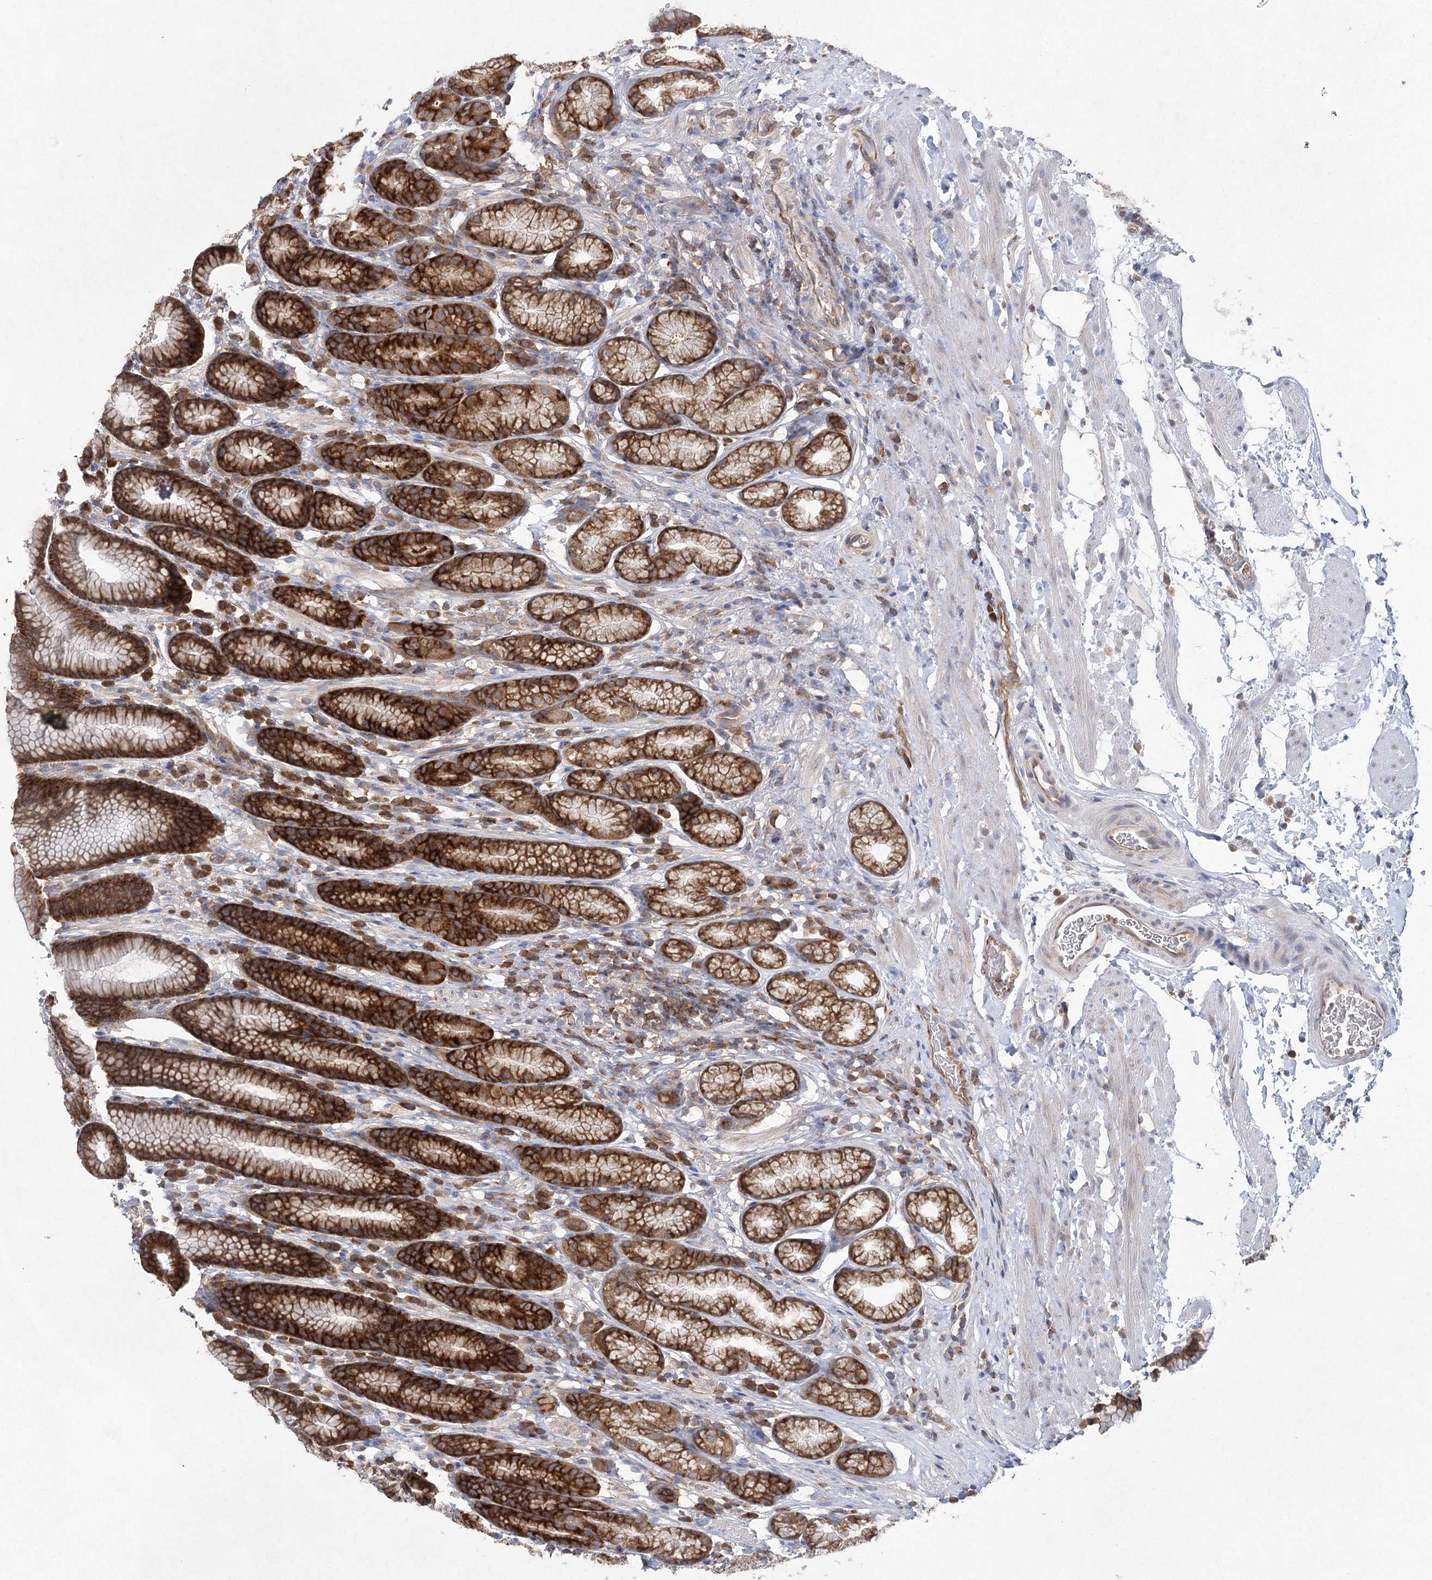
{"staining": {"intensity": "strong", "quantity": ">75%", "location": "cytoplasmic/membranous"}, "tissue": "stomach", "cell_type": "Glandular cells", "image_type": "normal", "snomed": [{"axis": "morphology", "description": "Normal tissue, NOS"}, {"axis": "topography", "description": "Stomach"}], "caption": "Strong cytoplasmic/membranous protein expression is seen in approximately >75% of glandular cells in stomach.", "gene": "EIF3A", "patient": {"sex": "male", "age": 42}}